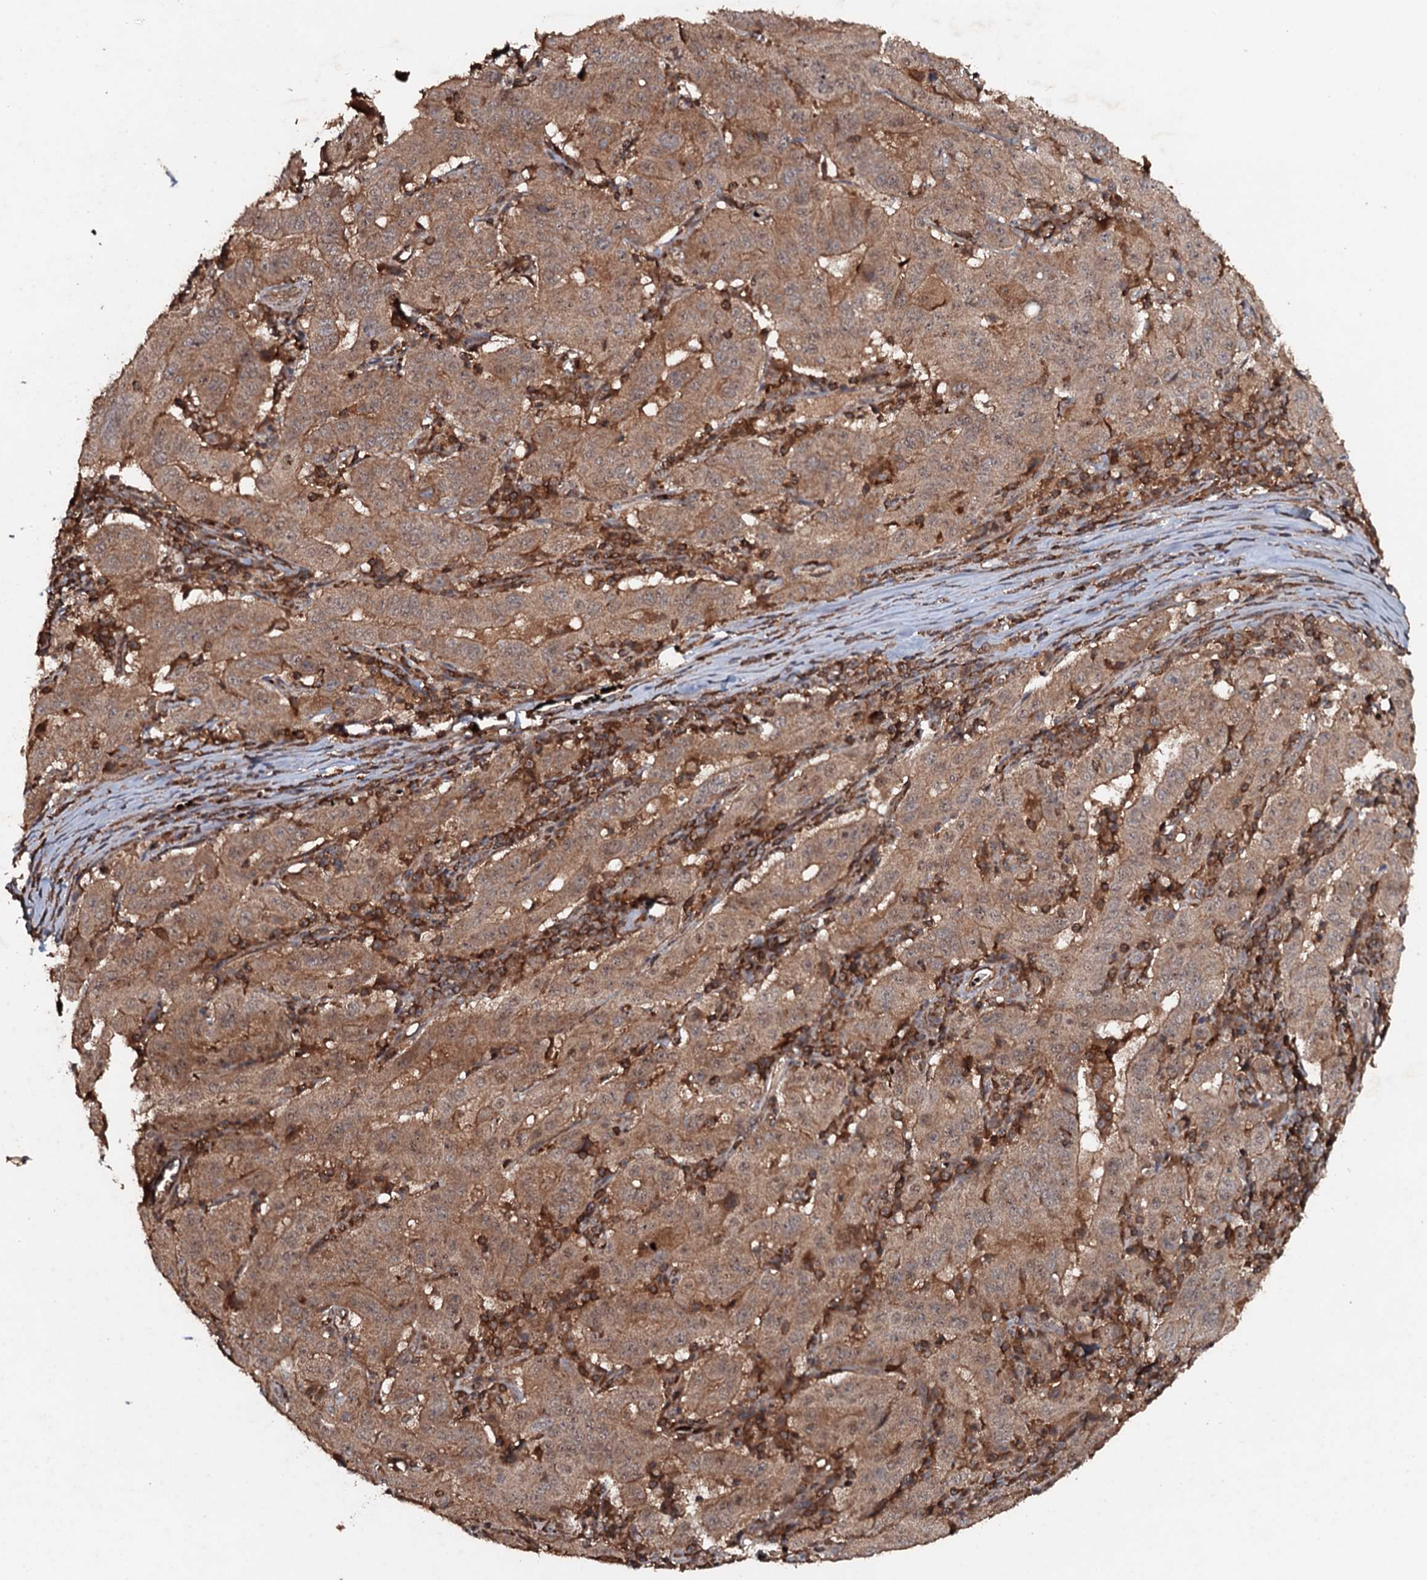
{"staining": {"intensity": "moderate", "quantity": ">75%", "location": "cytoplasmic/membranous"}, "tissue": "pancreatic cancer", "cell_type": "Tumor cells", "image_type": "cancer", "snomed": [{"axis": "morphology", "description": "Adenocarcinoma, NOS"}, {"axis": "topography", "description": "Pancreas"}], "caption": "IHC of human adenocarcinoma (pancreatic) reveals medium levels of moderate cytoplasmic/membranous staining in about >75% of tumor cells. The protein of interest is shown in brown color, while the nuclei are stained blue.", "gene": "ADGRG3", "patient": {"sex": "male", "age": 63}}